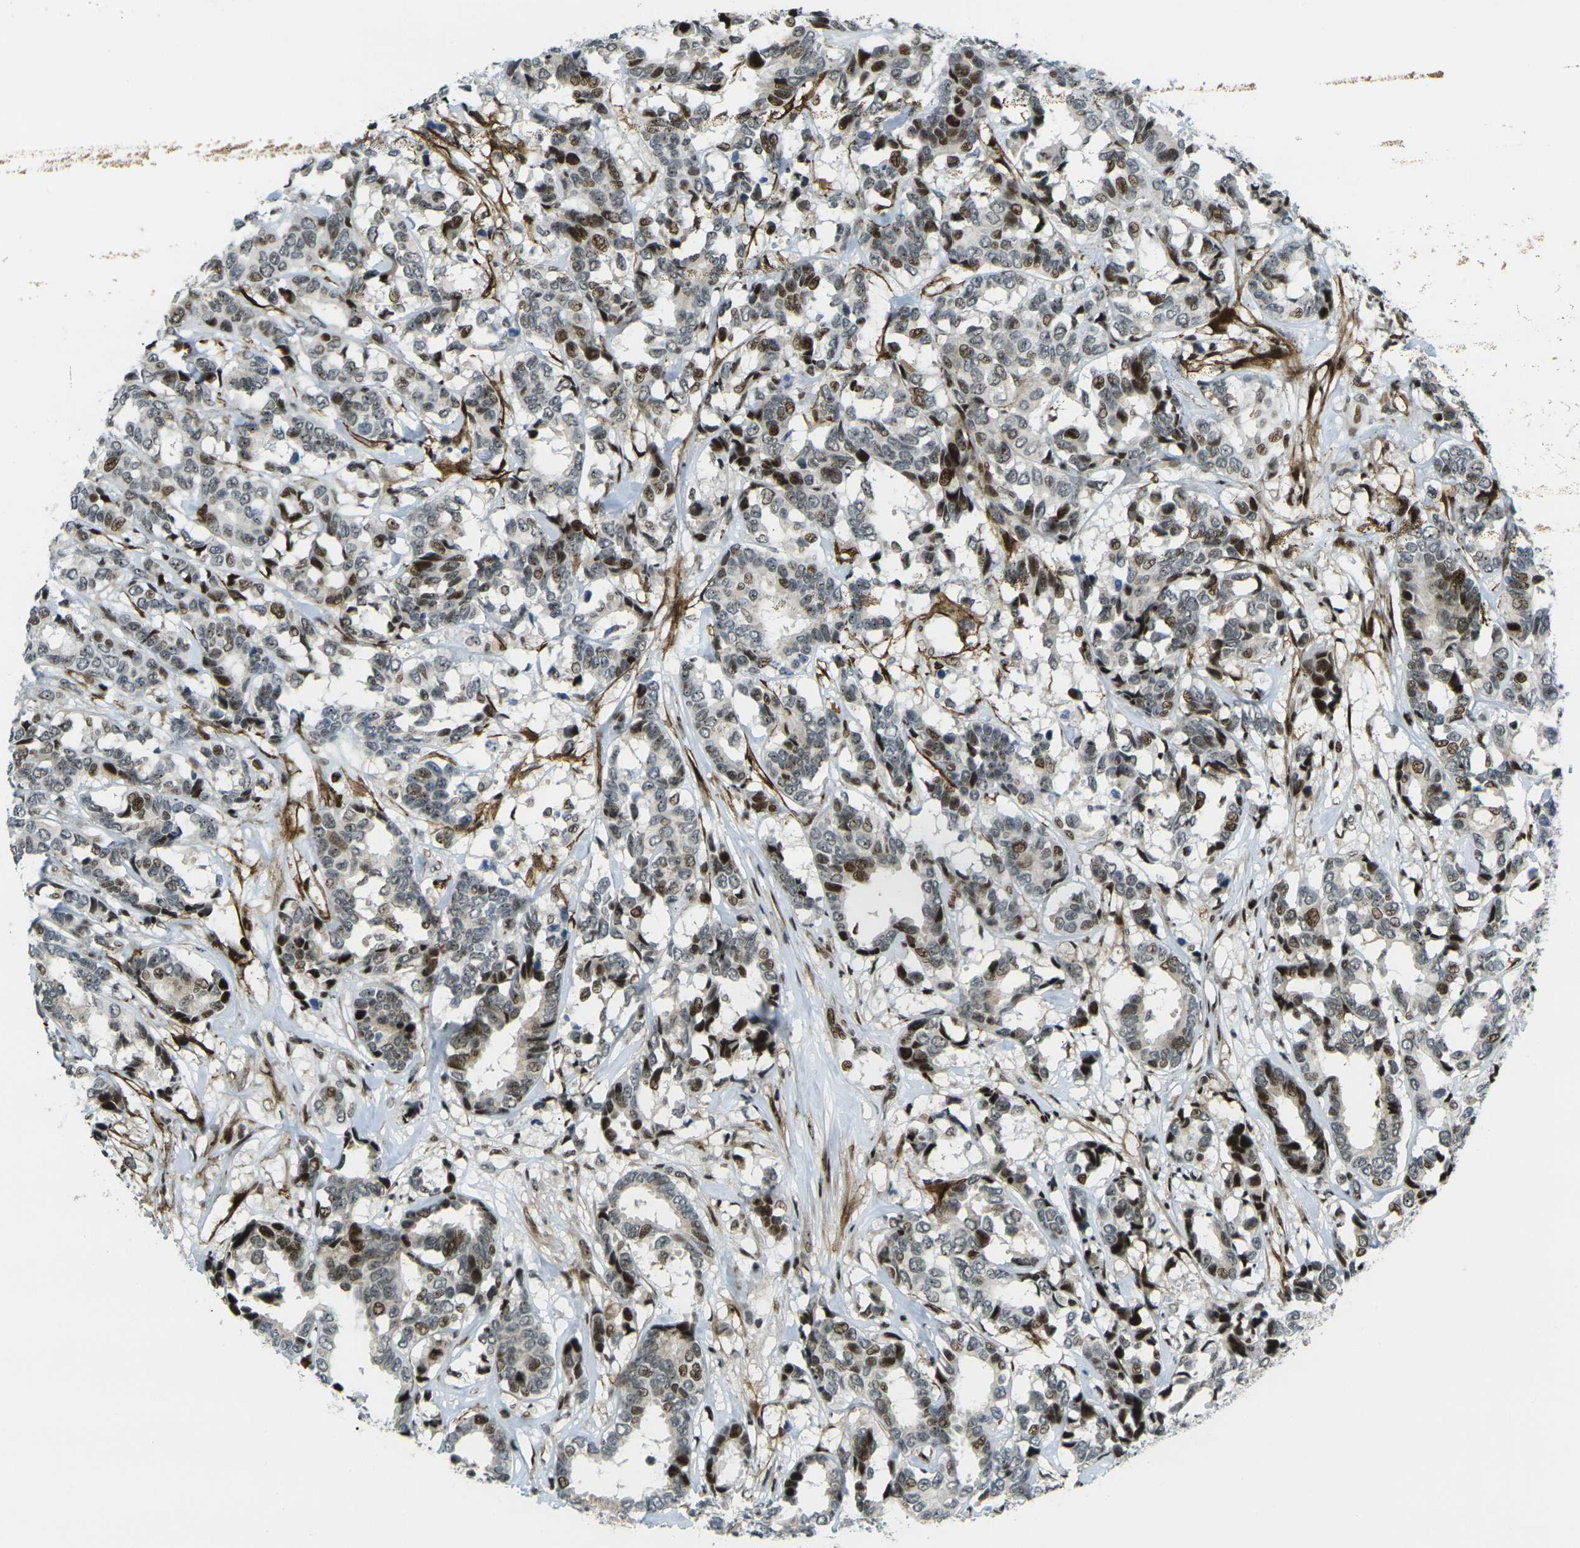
{"staining": {"intensity": "strong", "quantity": ">75%", "location": "nuclear"}, "tissue": "breast cancer", "cell_type": "Tumor cells", "image_type": "cancer", "snomed": [{"axis": "morphology", "description": "Duct carcinoma"}, {"axis": "topography", "description": "Breast"}], "caption": "Human breast infiltrating ductal carcinoma stained for a protein (brown) displays strong nuclear positive expression in about >75% of tumor cells.", "gene": "UBE2C", "patient": {"sex": "female", "age": 87}}